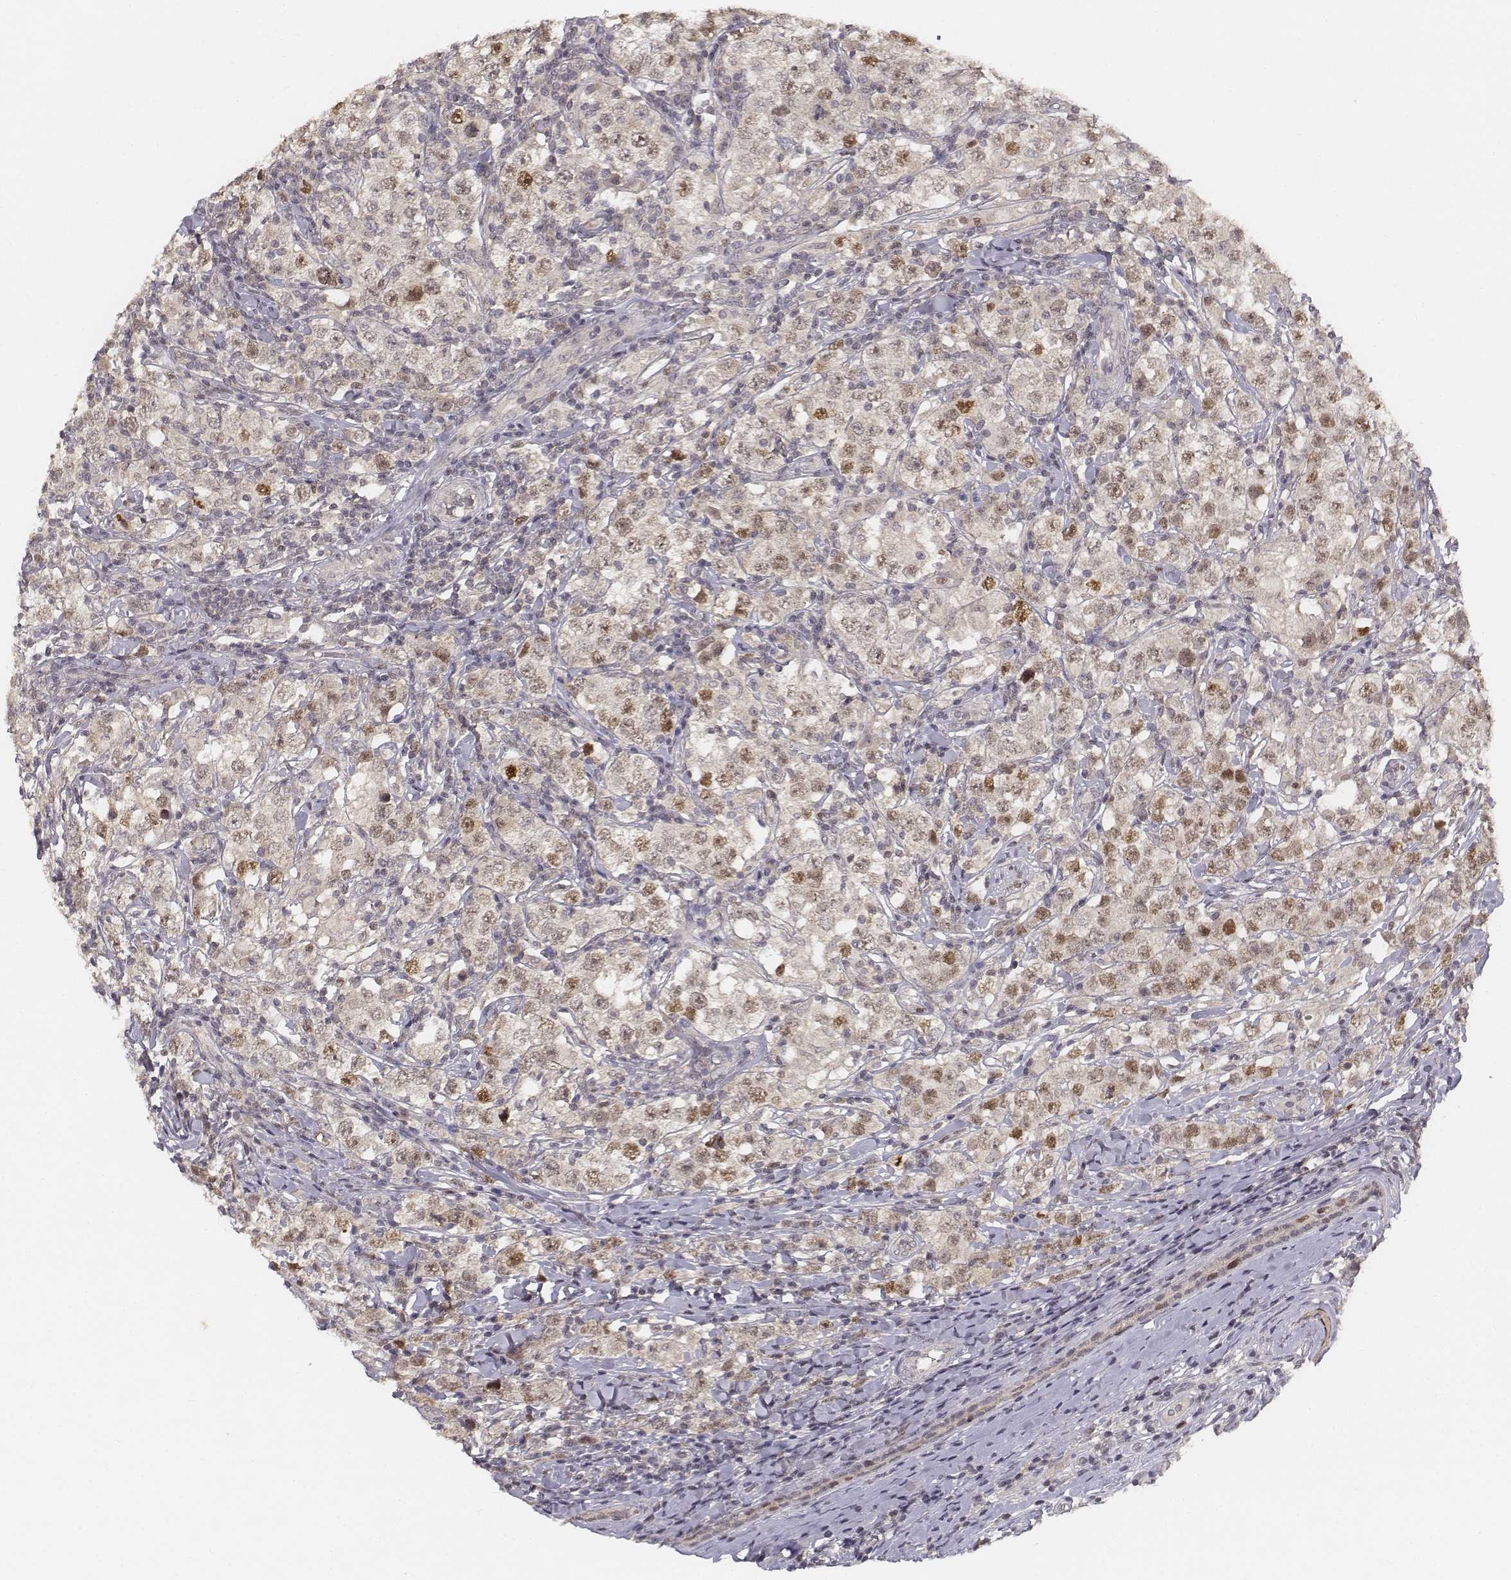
{"staining": {"intensity": "moderate", "quantity": "<25%", "location": "nuclear"}, "tissue": "testis cancer", "cell_type": "Tumor cells", "image_type": "cancer", "snomed": [{"axis": "morphology", "description": "Seminoma, NOS"}, {"axis": "morphology", "description": "Carcinoma, Embryonal, NOS"}, {"axis": "topography", "description": "Testis"}], "caption": "IHC (DAB (3,3'-diaminobenzidine)) staining of human testis cancer shows moderate nuclear protein expression in about <25% of tumor cells.", "gene": "FANCD2", "patient": {"sex": "male", "age": 41}}